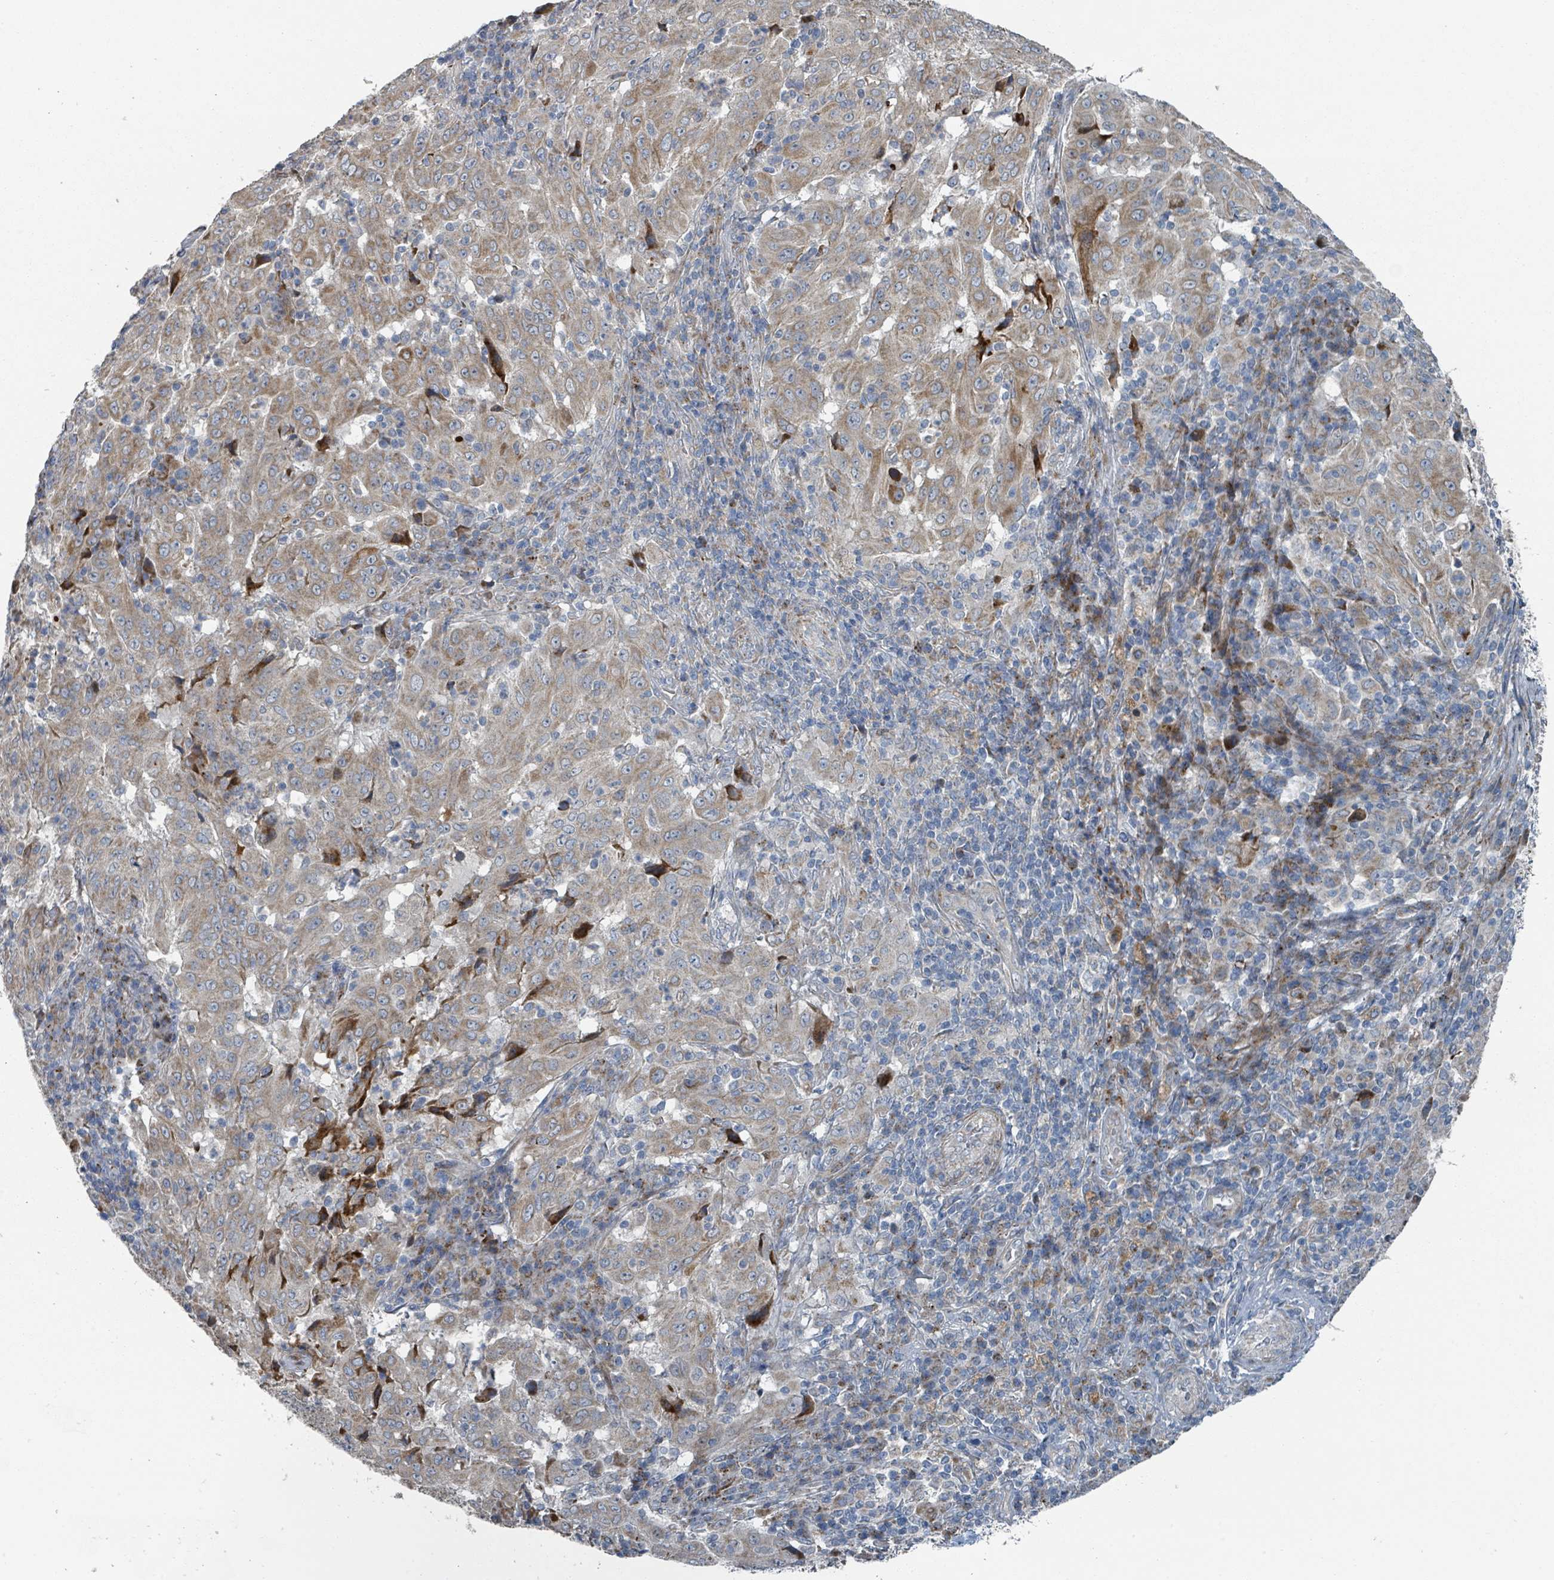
{"staining": {"intensity": "moderate", "quantity": ">75%", "location": "cytoplasmic/membranous"}, "tissue": "pancreatic cancer", "cell_type": "Tumor cells", "image_type": "cancer", "snomed": [{"axis": "morphology", "description": "Adenocarcinoma, NOS"}, {"axis": "topography", "description": "Pancreas"}], "caption": "Moderate cytoplasmic/membranous positivity is present in about >75% of tumor cells in pancreatic cancer.", "gene": "DIPK2A", "patient": {"sex": "male", "age": 63}}